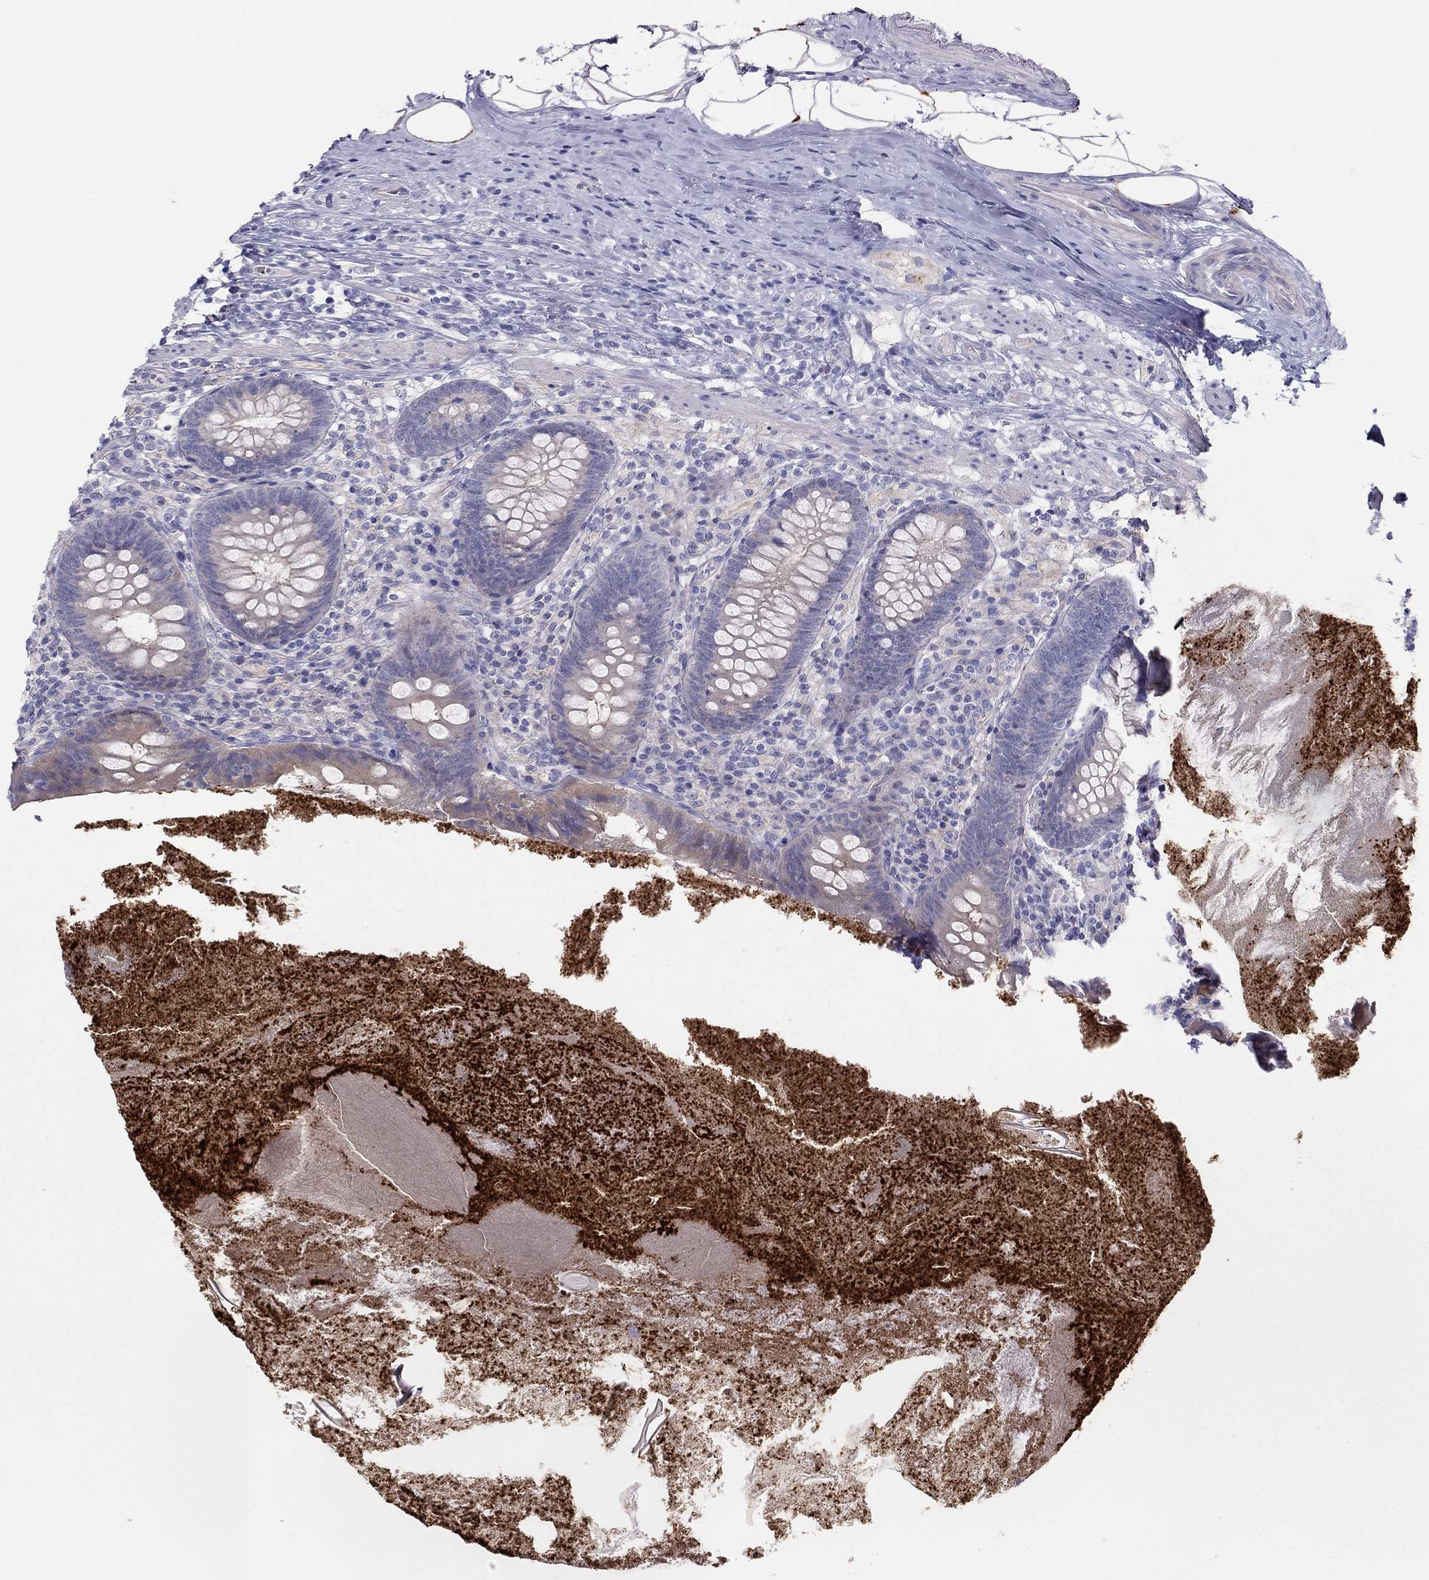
{"staining": {"intensity": "weak", "quantity": "<25%", "location": "cytoplasmic/membranous"}, "tissue": "appendix", "cell_type": "Glandular cells", "image_type": "normal", "snomed": [{"axis": "morphology", "description": "Normal tissue, NOS"}, {"axis": "topography", "description": "Appendix"}], "caption": "Immunohistochemistry (IHC) image of benign appendix: appendix stained with DAB displays no significant protein staining in glandular cells.", "gene": "MGAT4C", "patient": {"sex": "male", "age": 47}}